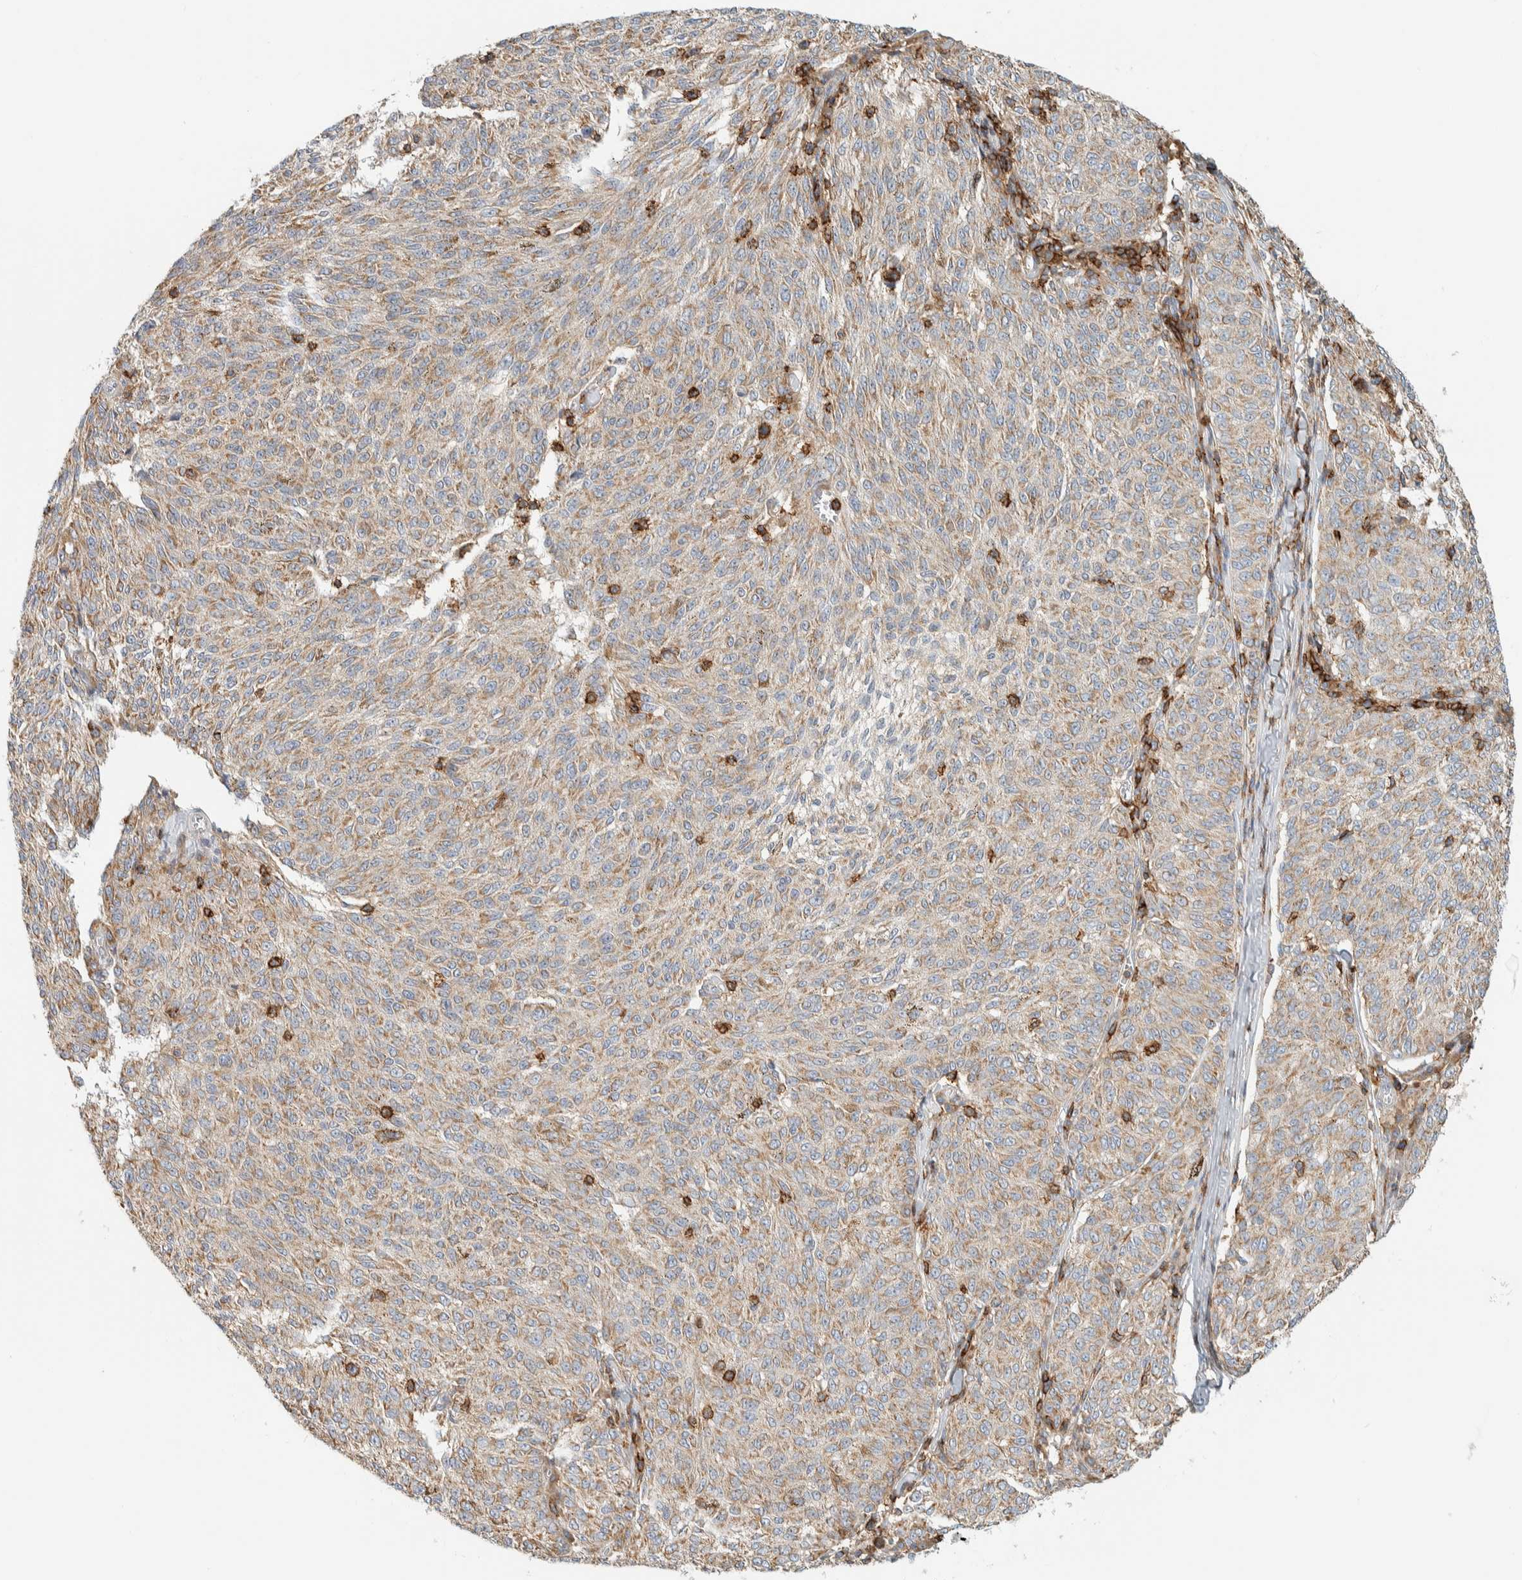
{"staining": {"intensity": "weak", "quantity": ">75%", "location": "cytoplasmic/membranous"}, "tissue": "melanoma", "cell_type": "Tumor cells", "image_type": "cancer", "snomed": [{"axis": "morphology", "description": "Malignant melanoma, NOS"}, {"axis": "topography", "description": "Skin"}], "caption": "Brown immunohistochemical staining in human melanoma demonstrates weak cytoplasmic/membranous staining in approximately >75% of tumor cells.", "gene": "CCDC57", "patient": {"sex": "female", "age": 72}}